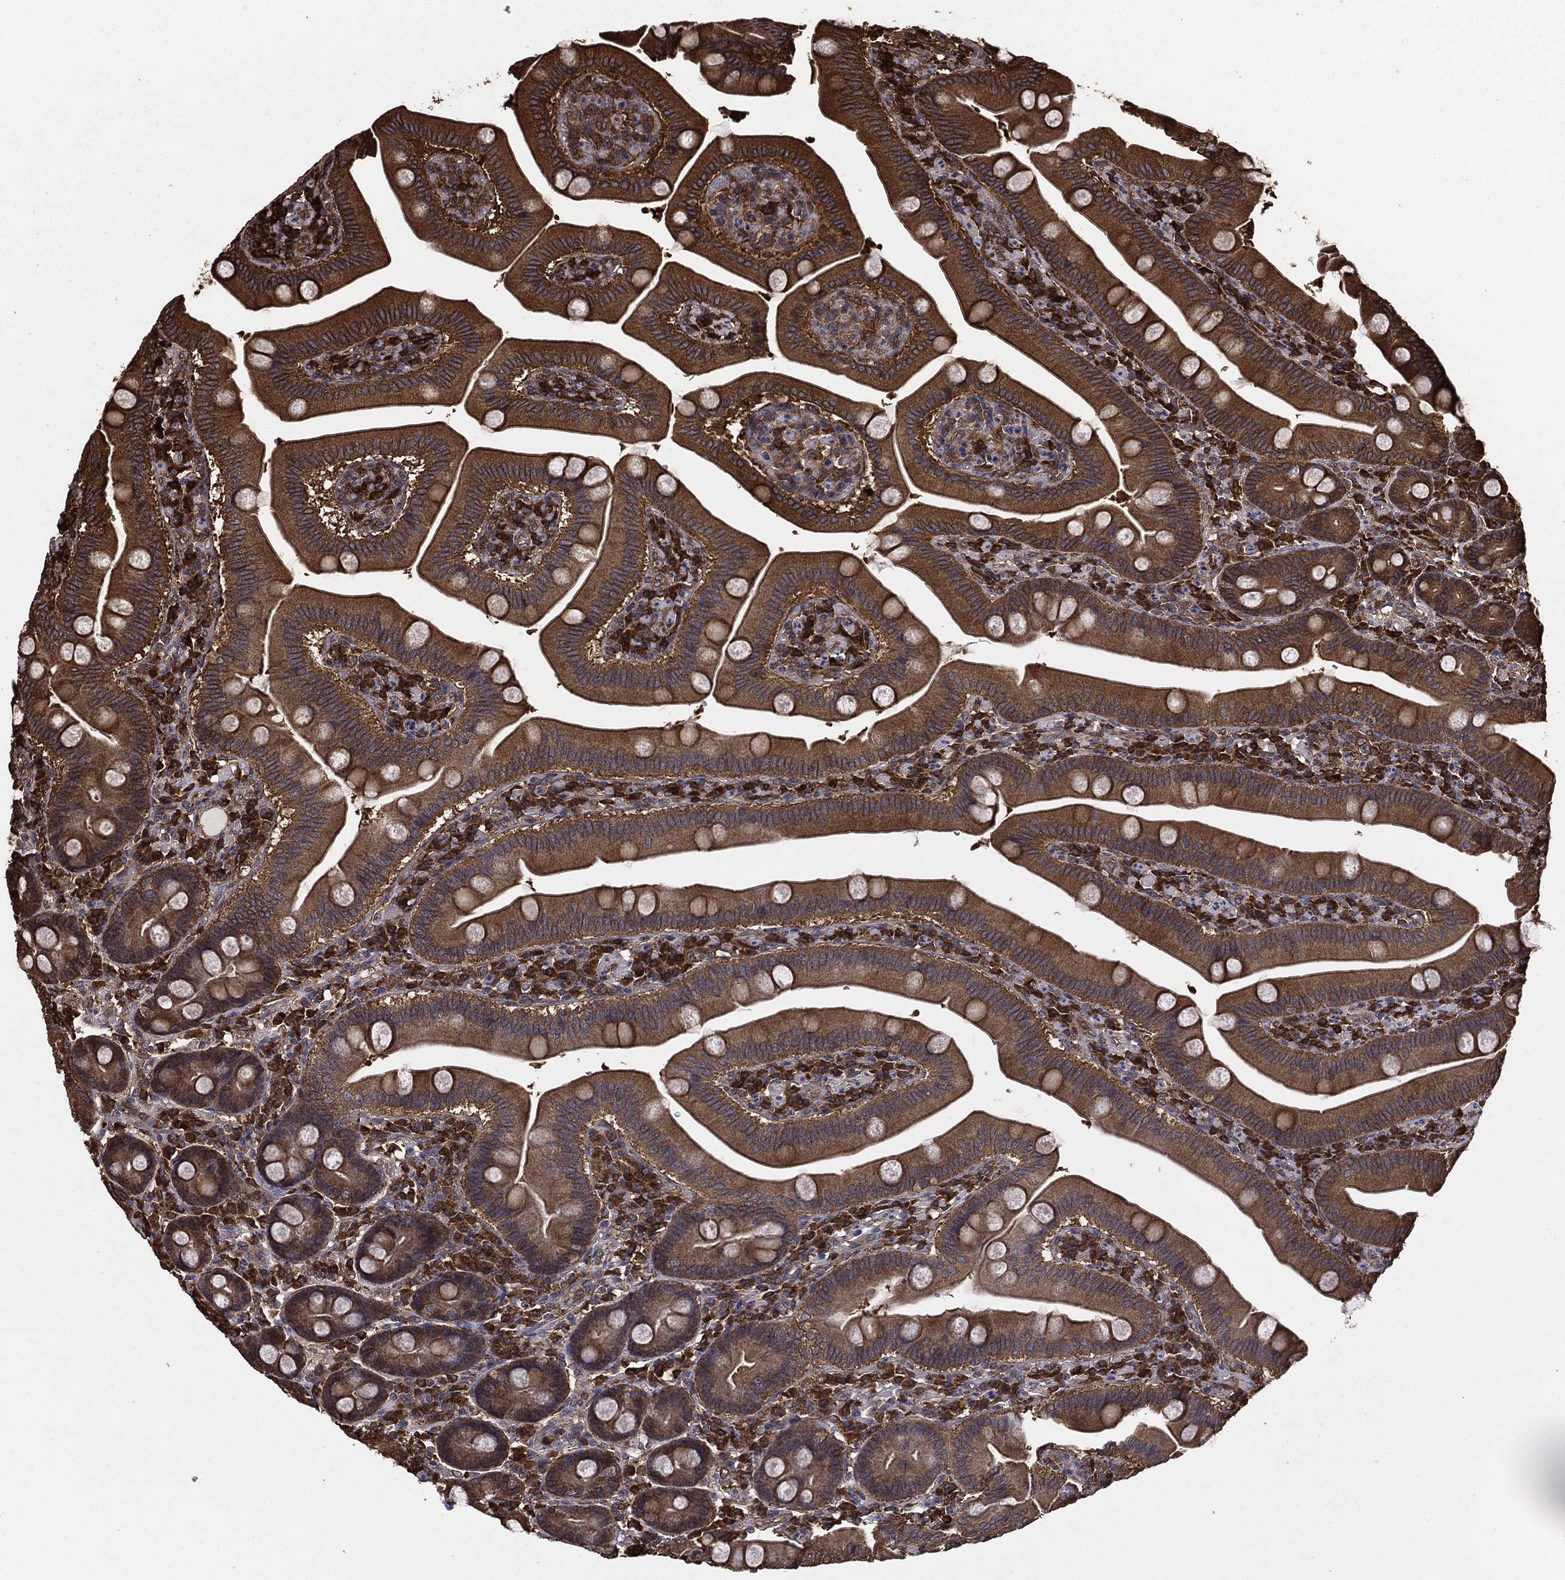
{"staining": {"intensity": "strong", "quantity": ">75%", "location": "cytoplasmic/membranous"}, "tissue": "duodenum", "cell_type": "Glandular cells", "image_type": "normal", "snomed": [{"axis": "morphology", "description": "Normal tissue, NOS"}, {"axis": "topography", "description": "Duodenum"}], "caption": "Immunohistochemical staining of benign human duodenum shows strong cytoplasmic/membranous protein positivity in approximately >75% of glandular cells.", "gene": "NME1", "patient": {"sex": "male", "age": 59}}